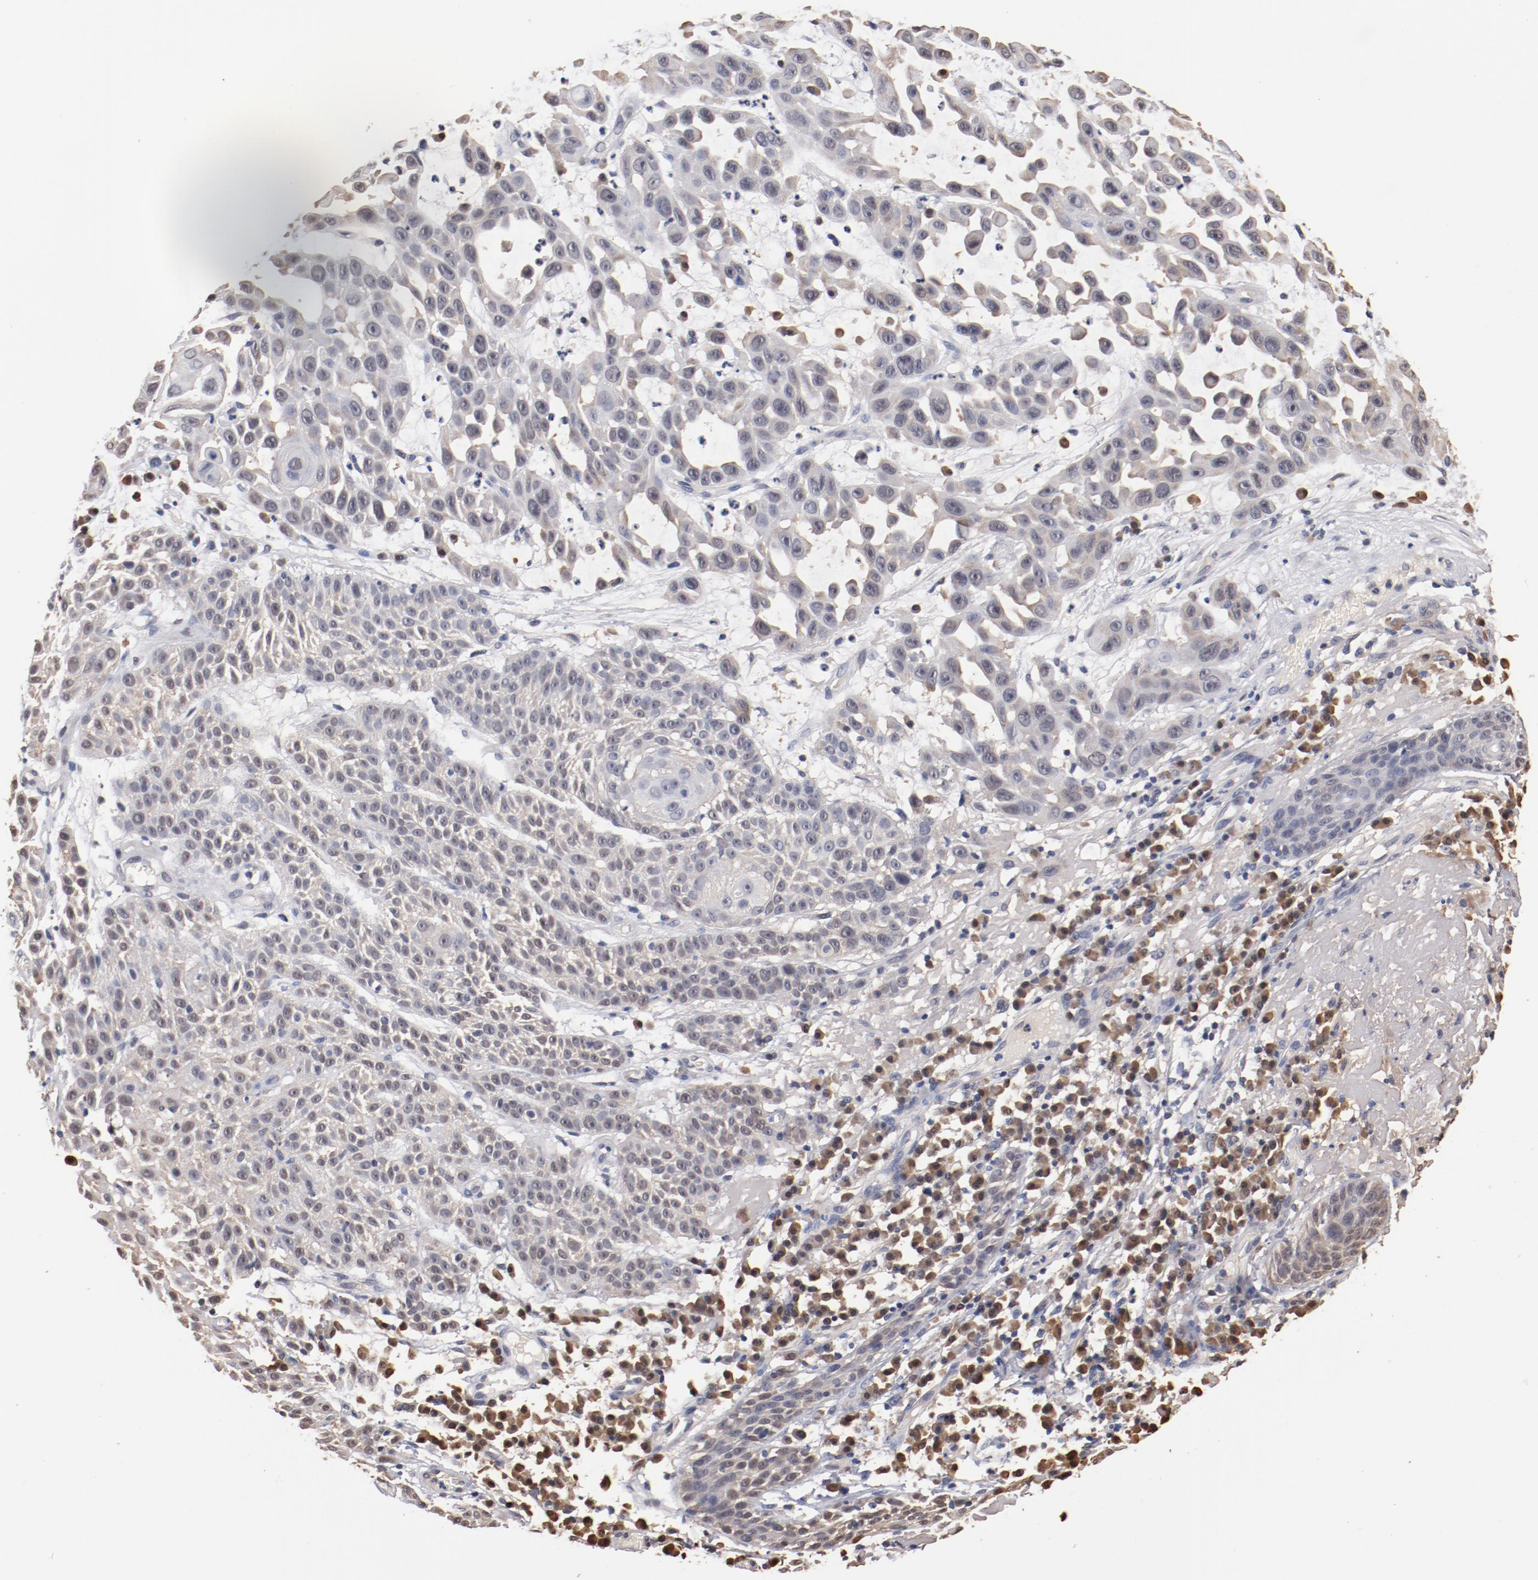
{"staining": {"intensity": "negative", "quantity": "none", "location": "none"}, "tissue": "skin cancer", "cell_type": "Tumor cells", "image_type": "cancer", "snomed": [{"axis": "morphology", "description": "Squamous cell carcinoma, NOS"}, {"axis": "topography", "description": "Skin"}], "caption": "DAB (3,3'-diaminobenzidine) immunohistochemical staining of skin squamous cell carcinoma displays no significant positivity in tumor cells. (Brightfield microscopy of DAB (3,3'-diaminobenzidine) immunohistochemistry (IHC) at high magnification).", "gene": "MIF", "patient": {"sex": "male", "age": 81}}